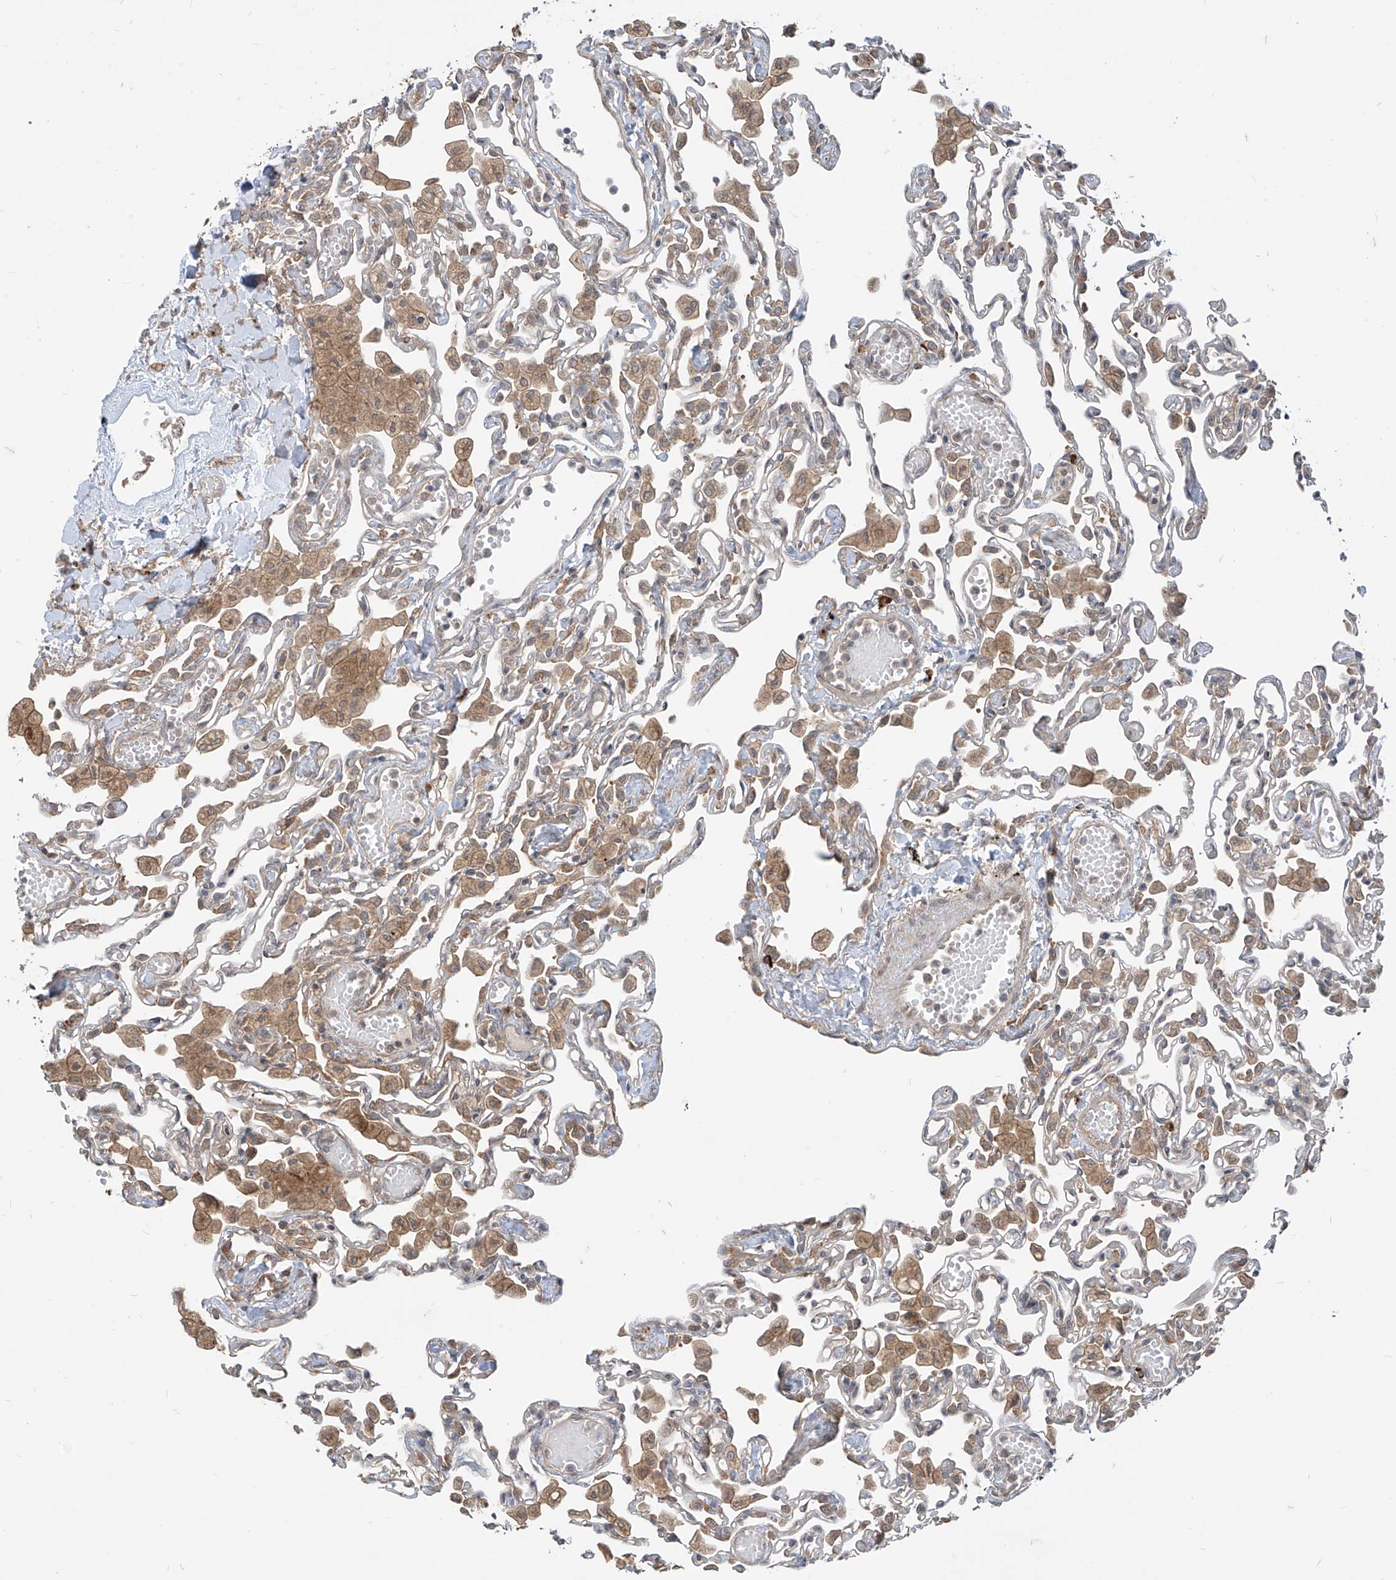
{"staining": {"intensity": "moderate", "quantity": "25%-75%", "location": "cytoplasmic/membranous"}, "tissue": "lung", "cell_type": "Alveolar cells", "image_type": "normal", "snomed": [{"axis": "morphology", "description": "Normal tissue, NOS"}, {"axis": "topography", "description": "Bronchus"}, {"axis": "topography", "description": "Lung"}], "caption": "Alveolar cells display moderate cytoplasmic/membranous expression in about 25%-75% of cells in normal lung.", "gene": "MTUS2", "patient": {"sex": "female", "age": 49}}